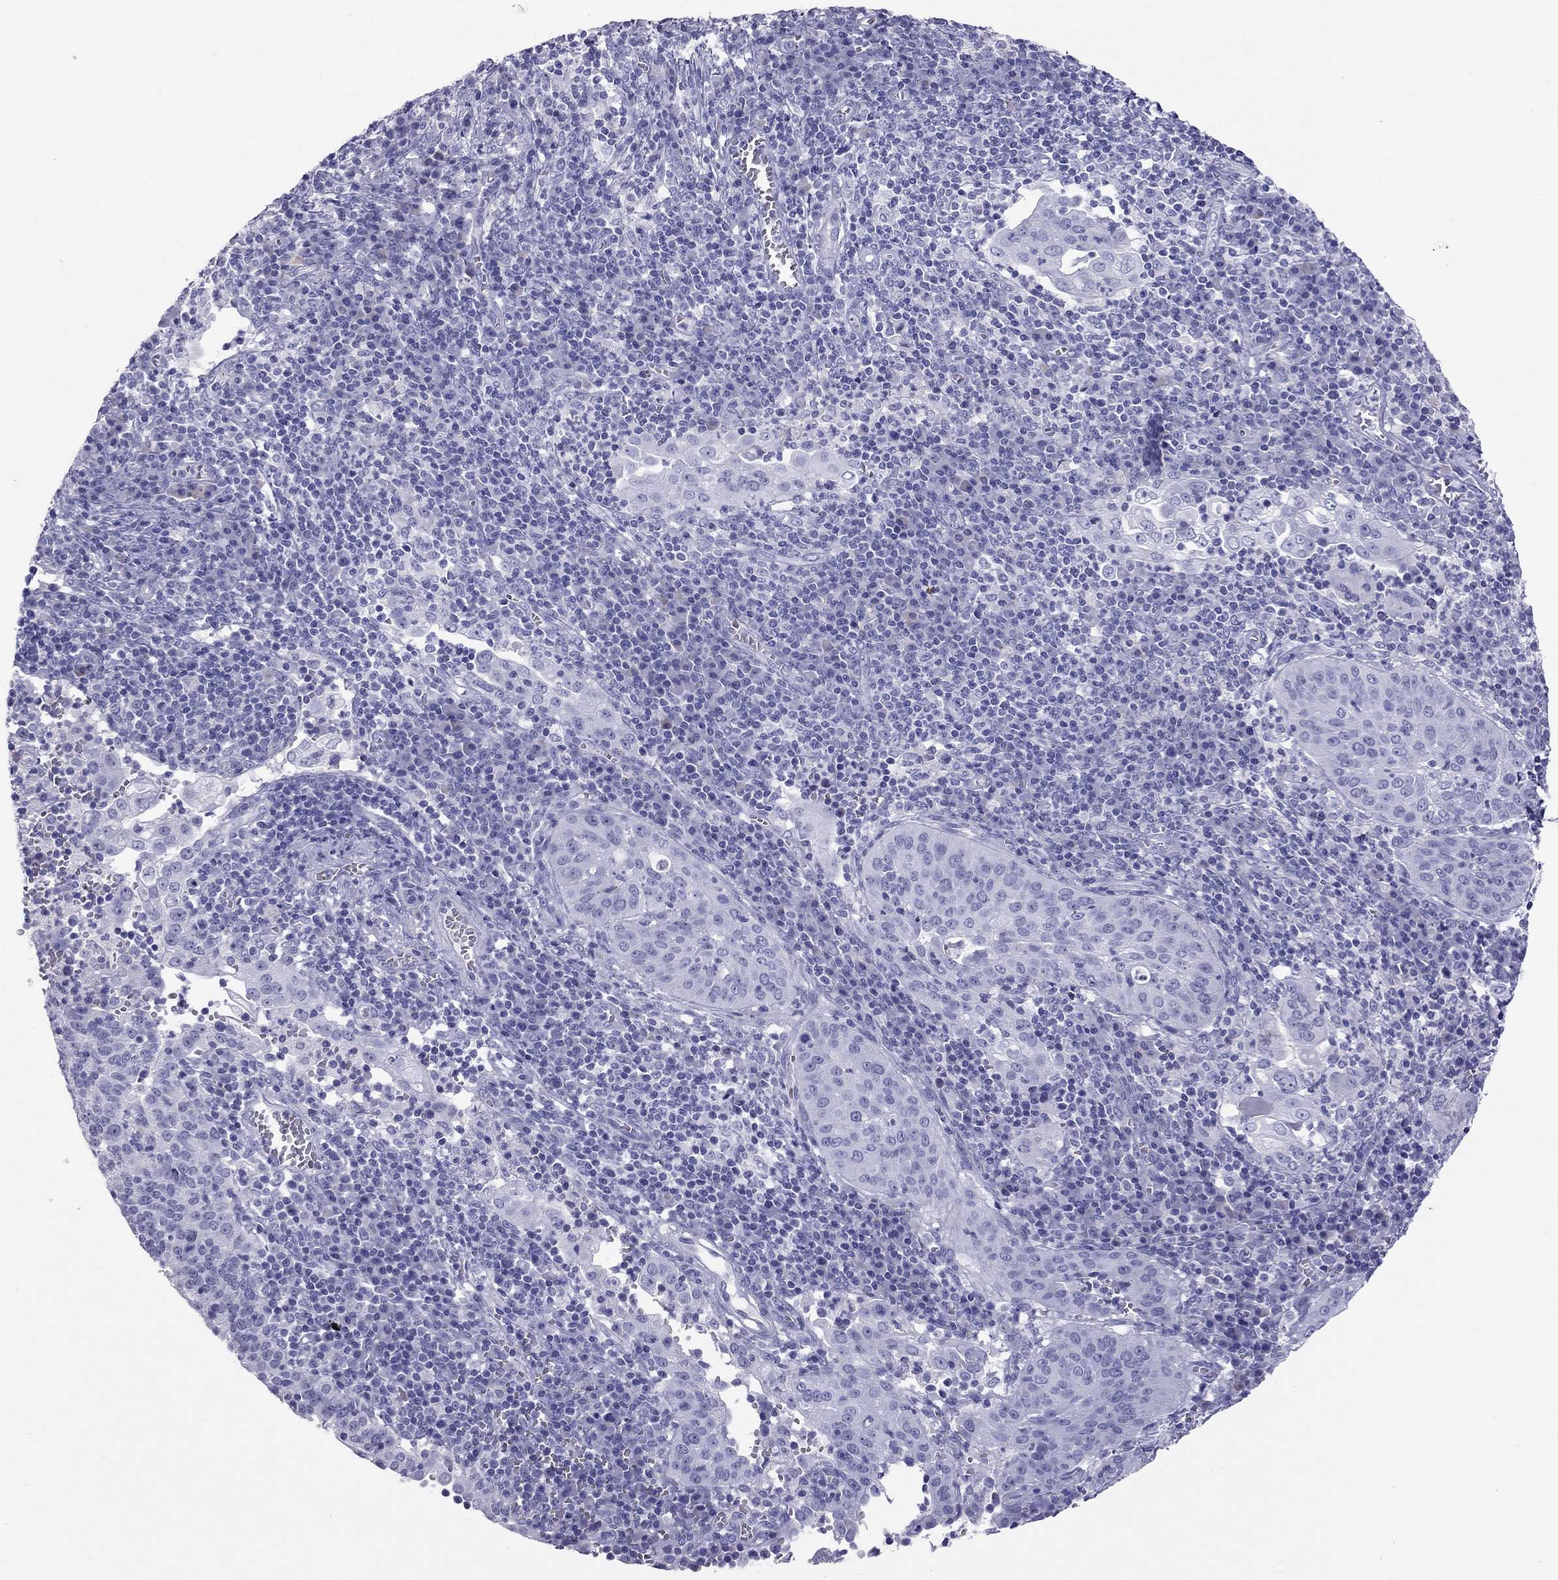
{"staining": {"intensity": "negative", "quantity": "none", "location": "none"}, "tissue": "cervical cancer", "cell_type": "Tumor cells", "image_type": "cancer", "snomed": [{"axis": "morphology", "description": "Squamous cell carcinoma, NOS"}, {"axis": "topography", "description": "Cervix"}], "caption": "Immunohistochemical staining of cervical squamous cell carcinoma displays no significant expression in tumor cells.", "gene": "STAG3", "patient": {"sex": "female", "age": 39}}